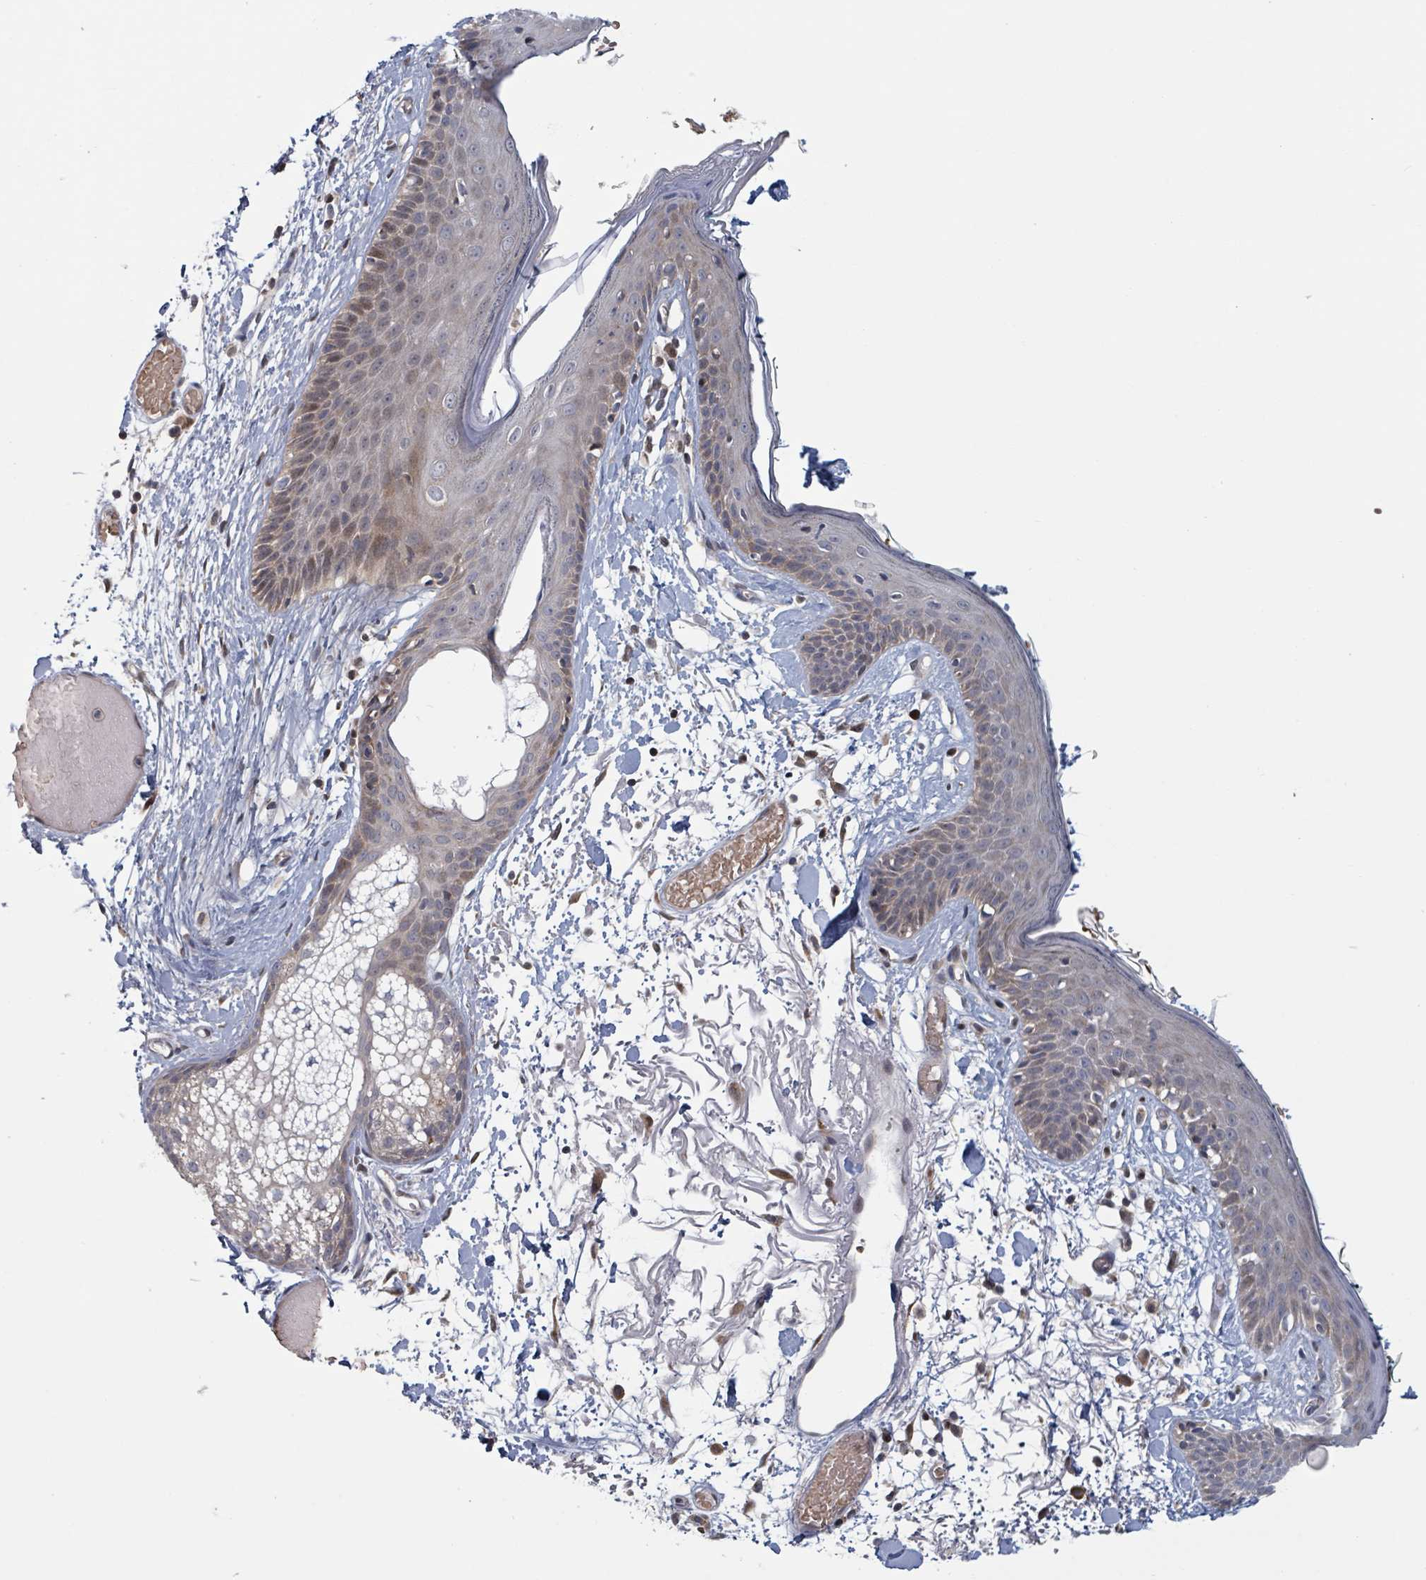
{"staining": {"intensity": "moderate", "quantity": ">75%", "location": "cytoplasmic/membranous"}, "tissue": "skin", "cell_type": "Fibroblasts", "image_type": "normal", "snomed": [{"axis": "morphology", "description": "Normal tissue, NOS"}, {"axis": "topography", "description": "Skin"}], "caption": "Approximately >75% of fibroblasts in normal human skin exhibit moderate cytoplasmic/membranous protein expression as visualized by brown immunohistochemical staining.", "gene": "HIVEP1", "patient": {"sex": "male", "age": 79}}